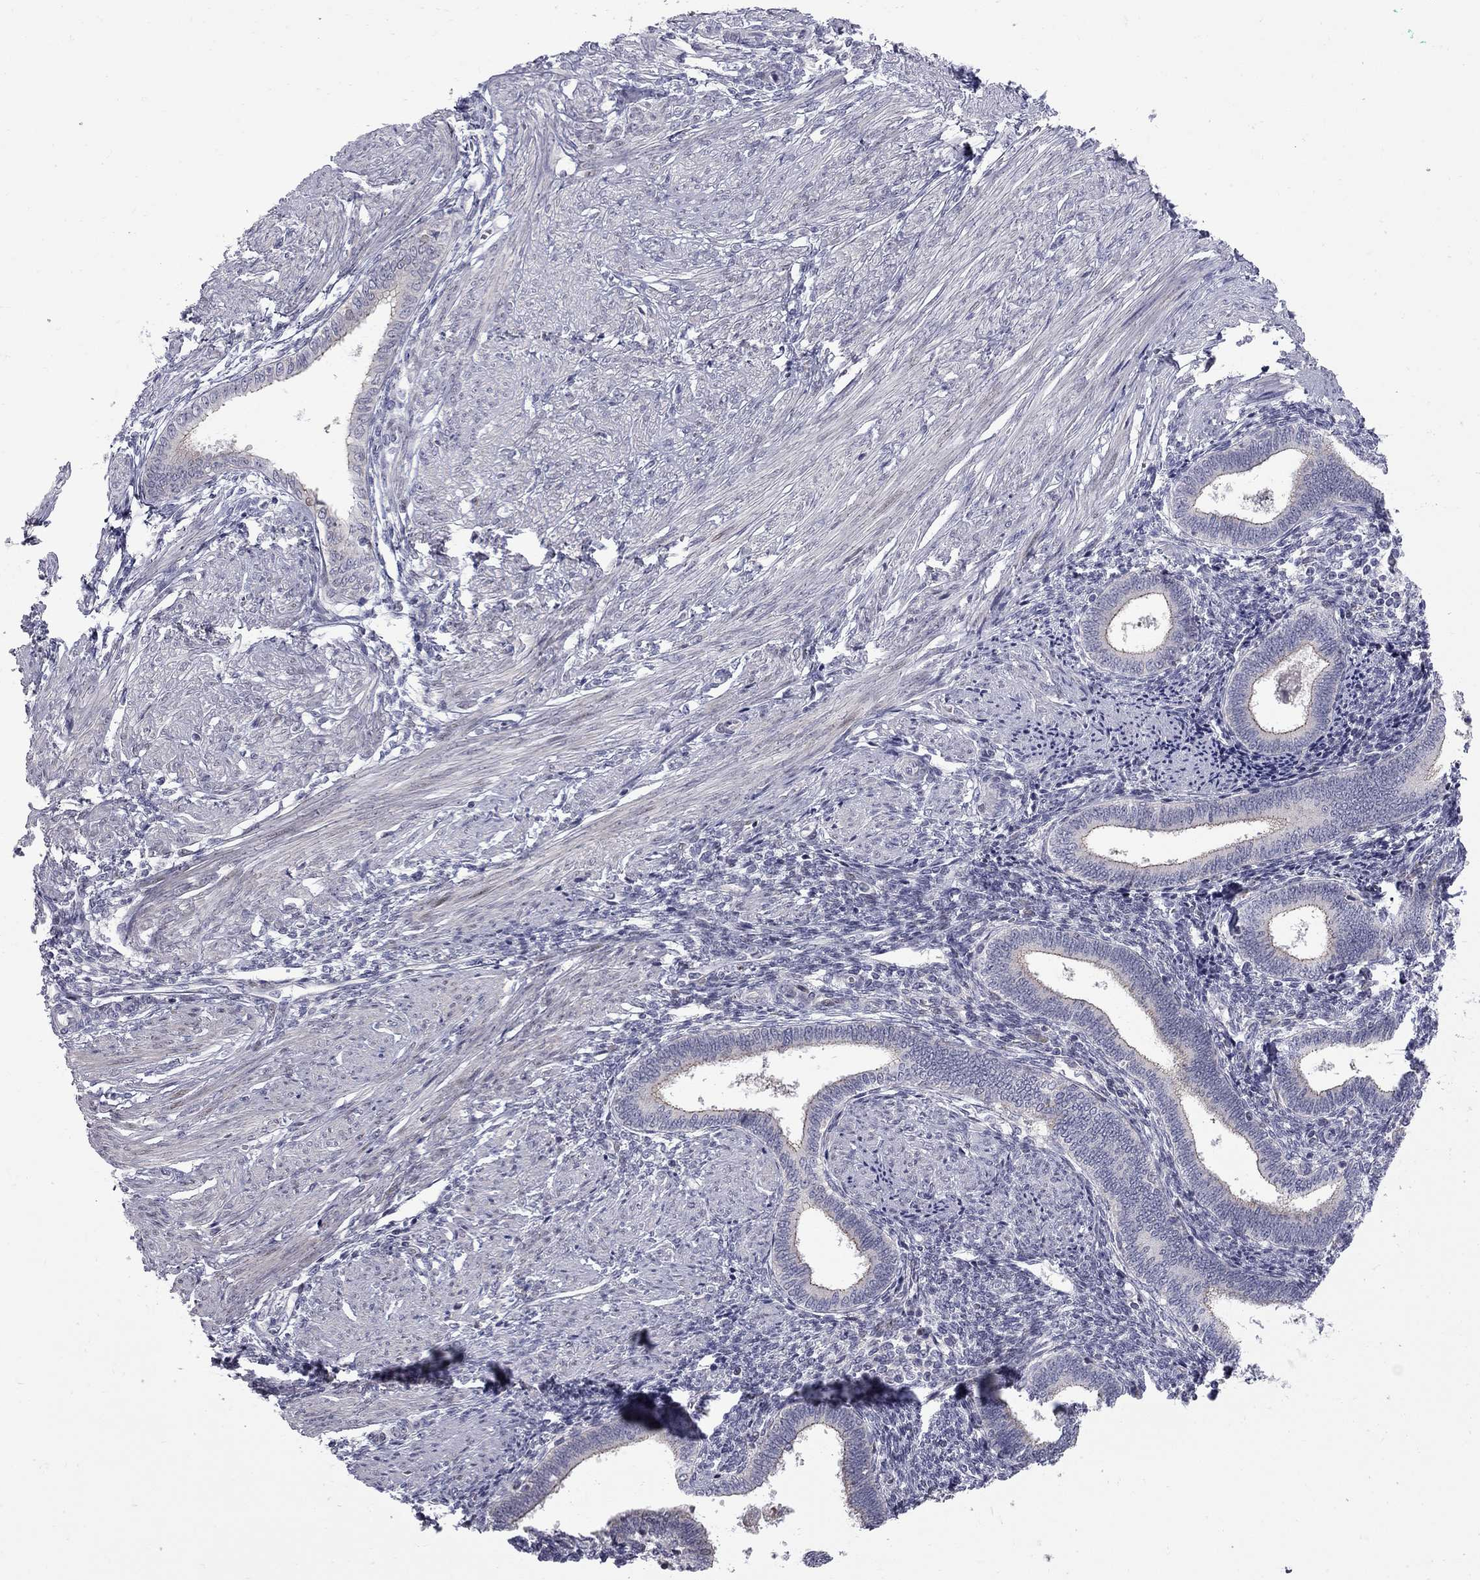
{"staining": {"intensity": "negative", "quantity": "none", "location": "none"}, "tissue": "endometrium", "cell_type": "Cells in endometrial stroma", "image_type": "normal", "snomed": [{"axis": "morphology", "description": "Normal tissue, NOS"}, {"axis": "topography", "description": "Endometrium"}], "caption": "Immunohistochemical staining of unremarkable endometrium exhibits no significant staining in cells in endometrial stroma.", "gene": "NRARP", "patient": {"sex": "female", "age": 42}}